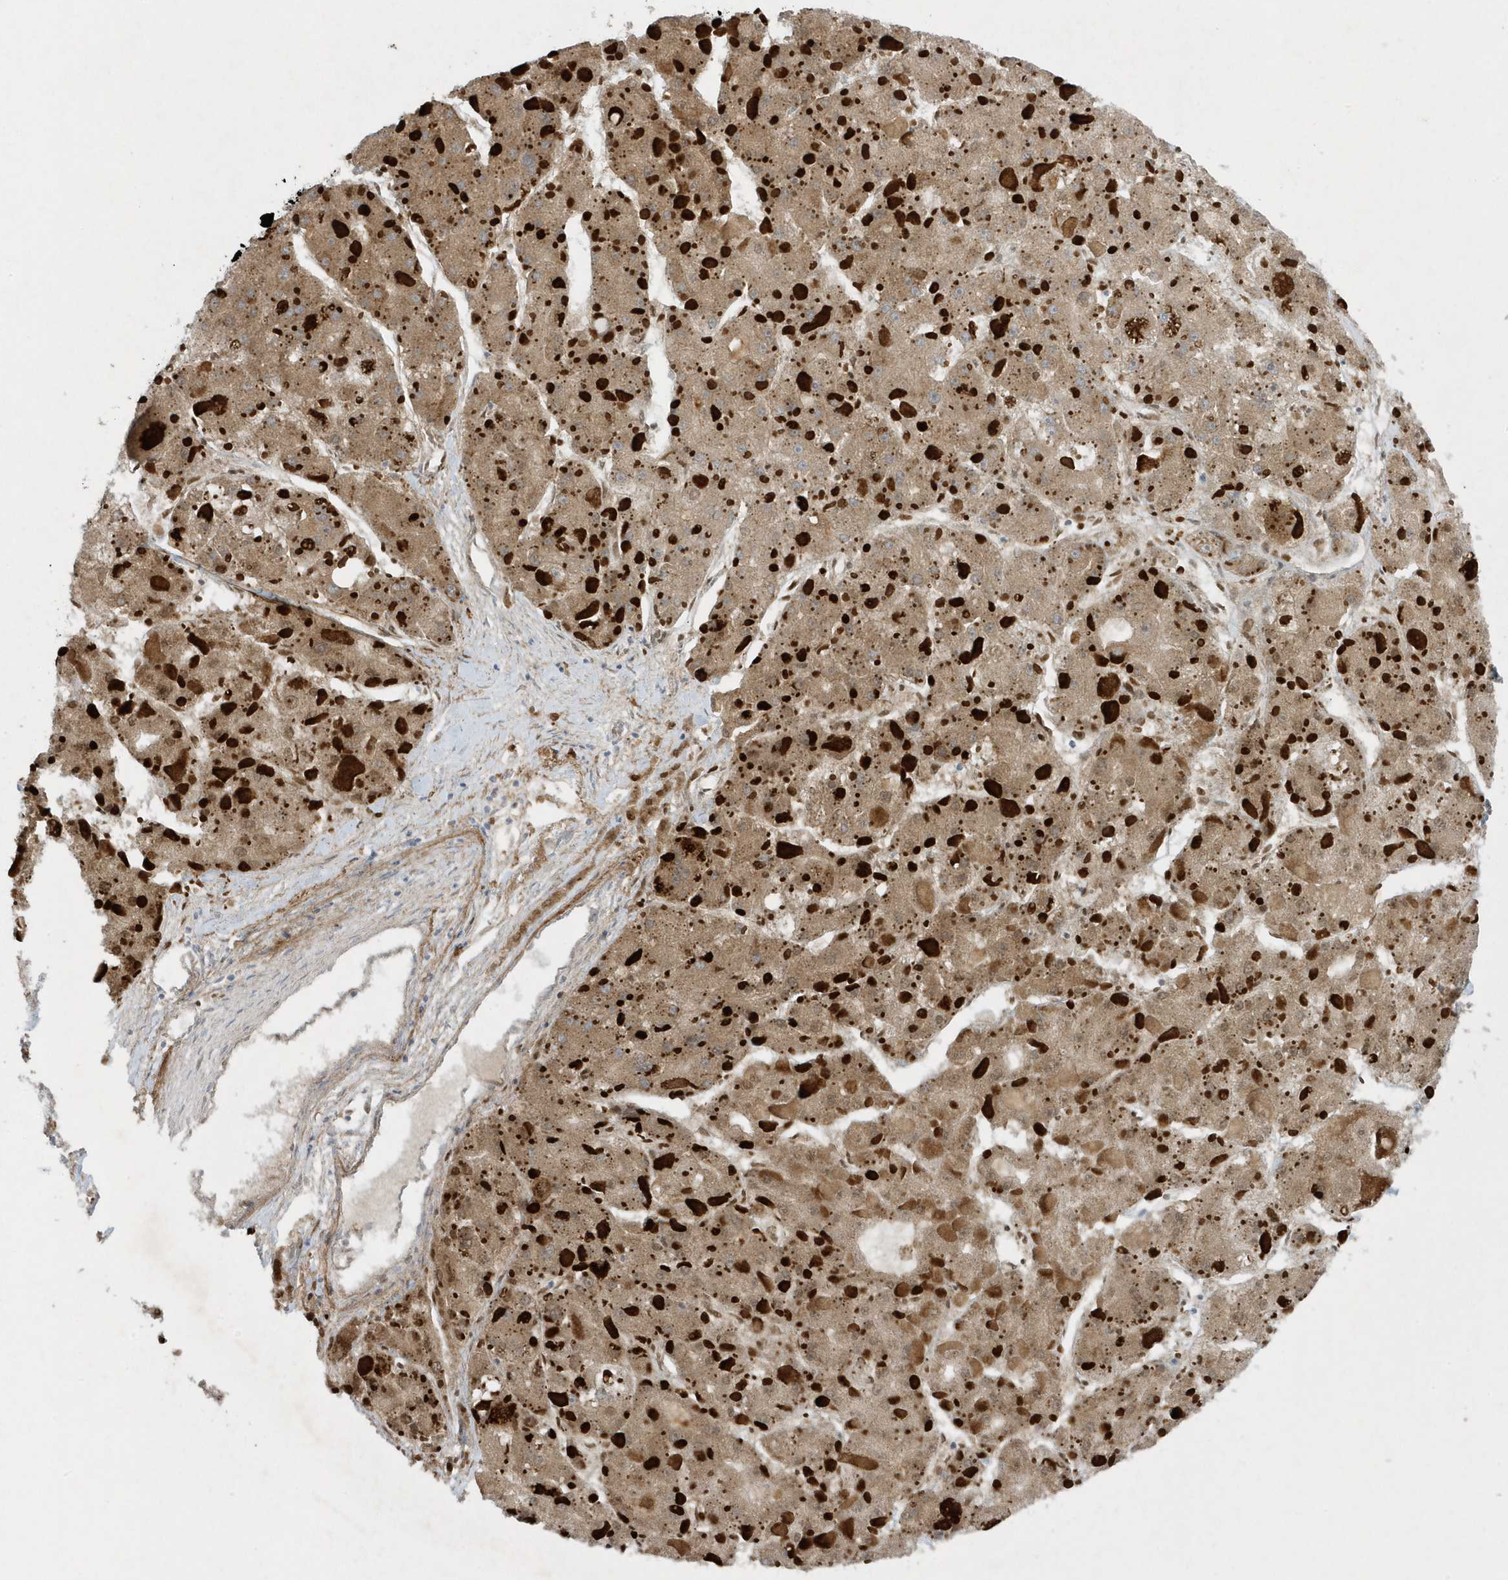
{"staining": {"intensity": "moderate", "quantity": ">75%", "location": "cytoplasmic/membranous"}, "tissue": "liver cancer", "cell_type": "Tumor cells", "image_type": "cancer", "snomed": [{"axis": "morphology", "description": "Carcinoma, Hepatocellular, NOS"}, {"axis": "topography", "description": "Liver"}], "caption": "Protein expression analysis of human liver cancer reveals moderate cytoplasmic/membranous expression in about >75% of tumor cells.", "gene": "SLC38A2", "patient": {"sex": "female", "age": 73}}